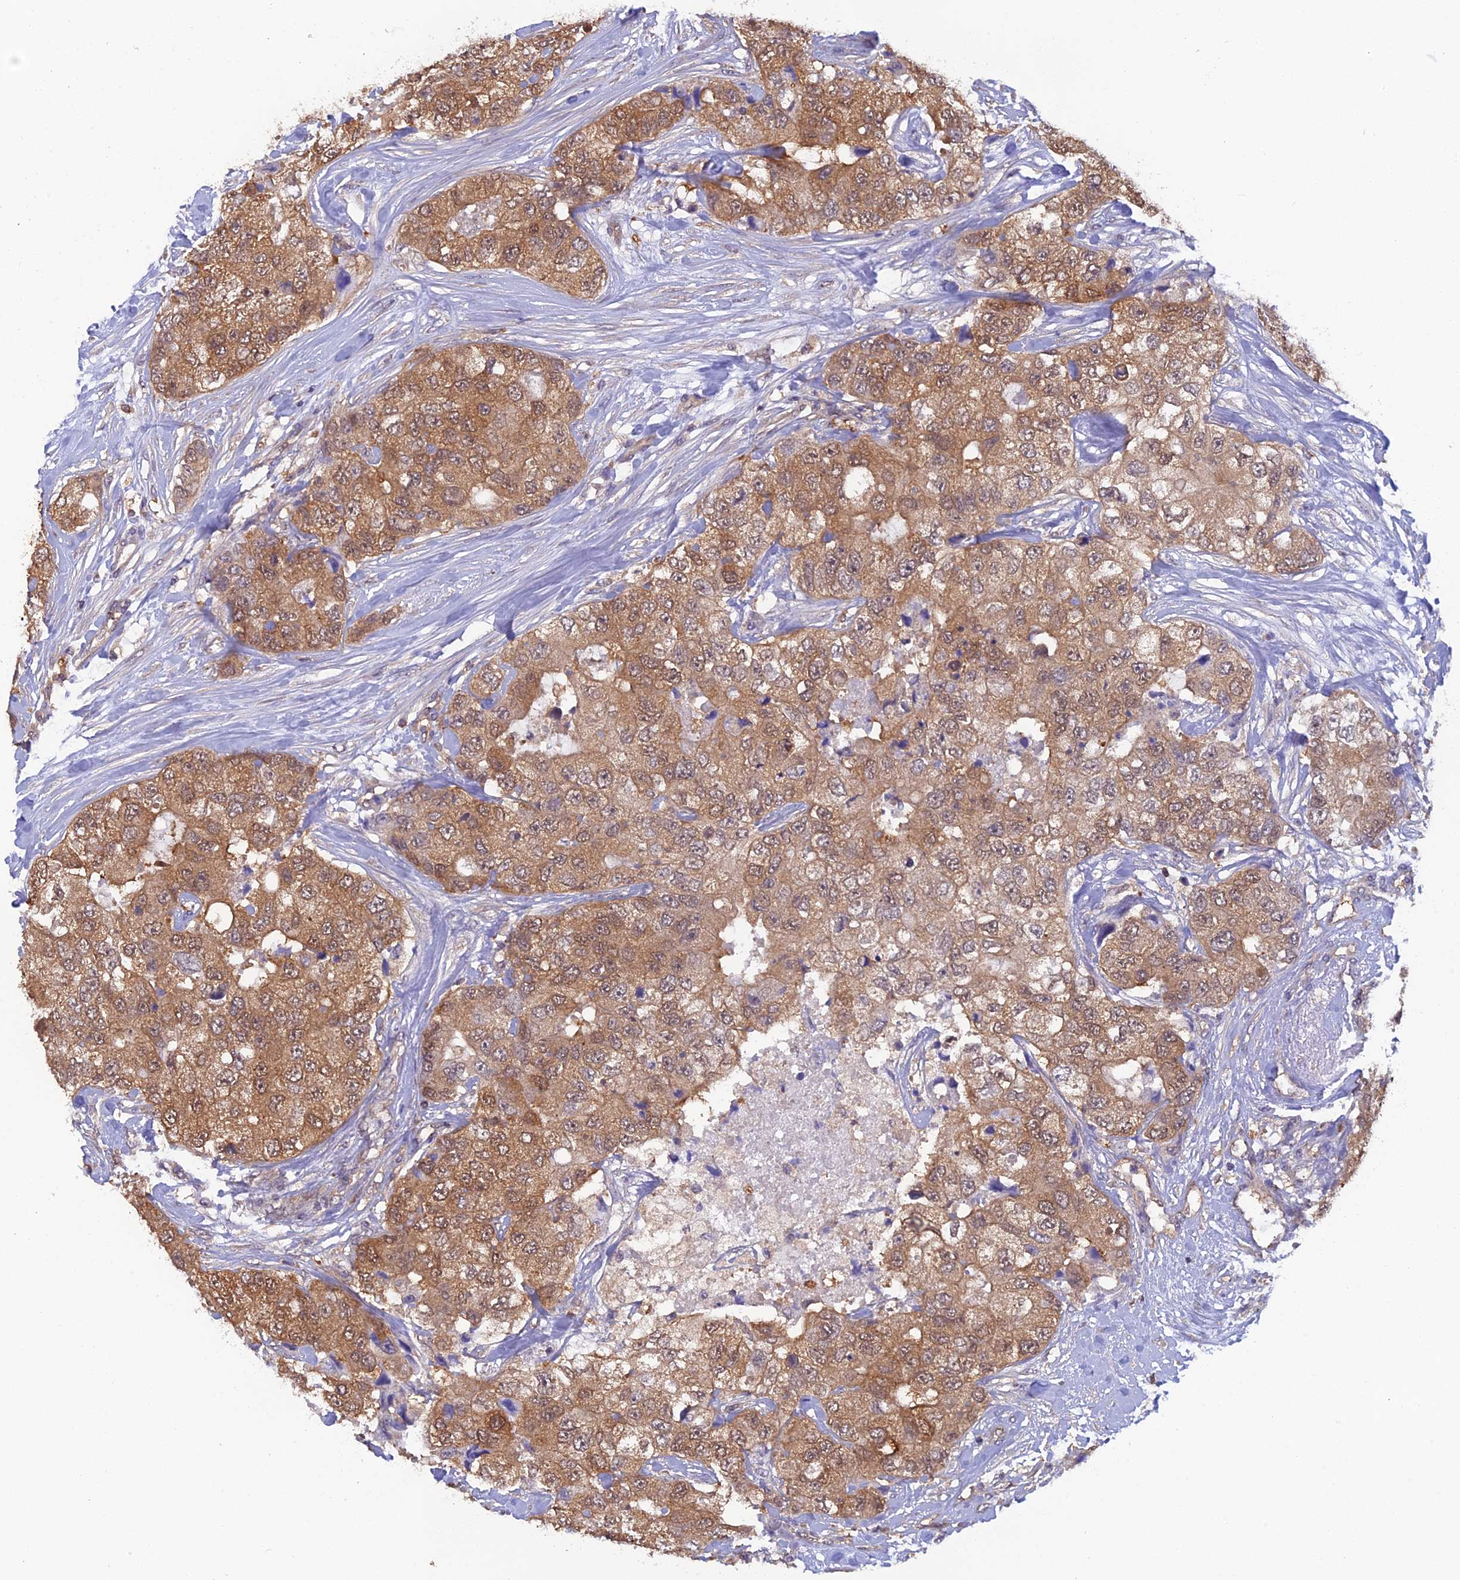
{"staining": {"intensity": "moderate", "quantity": ">75%", "location": "cytoplasmic/membranous,nuclear"}, "tissue": "breast cancer", "cell_type": "Tumor cells", "image_type": "cancer", "snomed": [{"axis": "morphology", "description": "Duct carcinoma"}, {"axis": "topography", "description": "Breast"}], "caption": "A micrograph of breast invasive ductal carcinoma stained for a protein shows moderate cytoplasmic/membranous and nuclear brown staining in tumor cells.", "gene": "HINT1", "patient": {"sex": "female", "age": 62}}